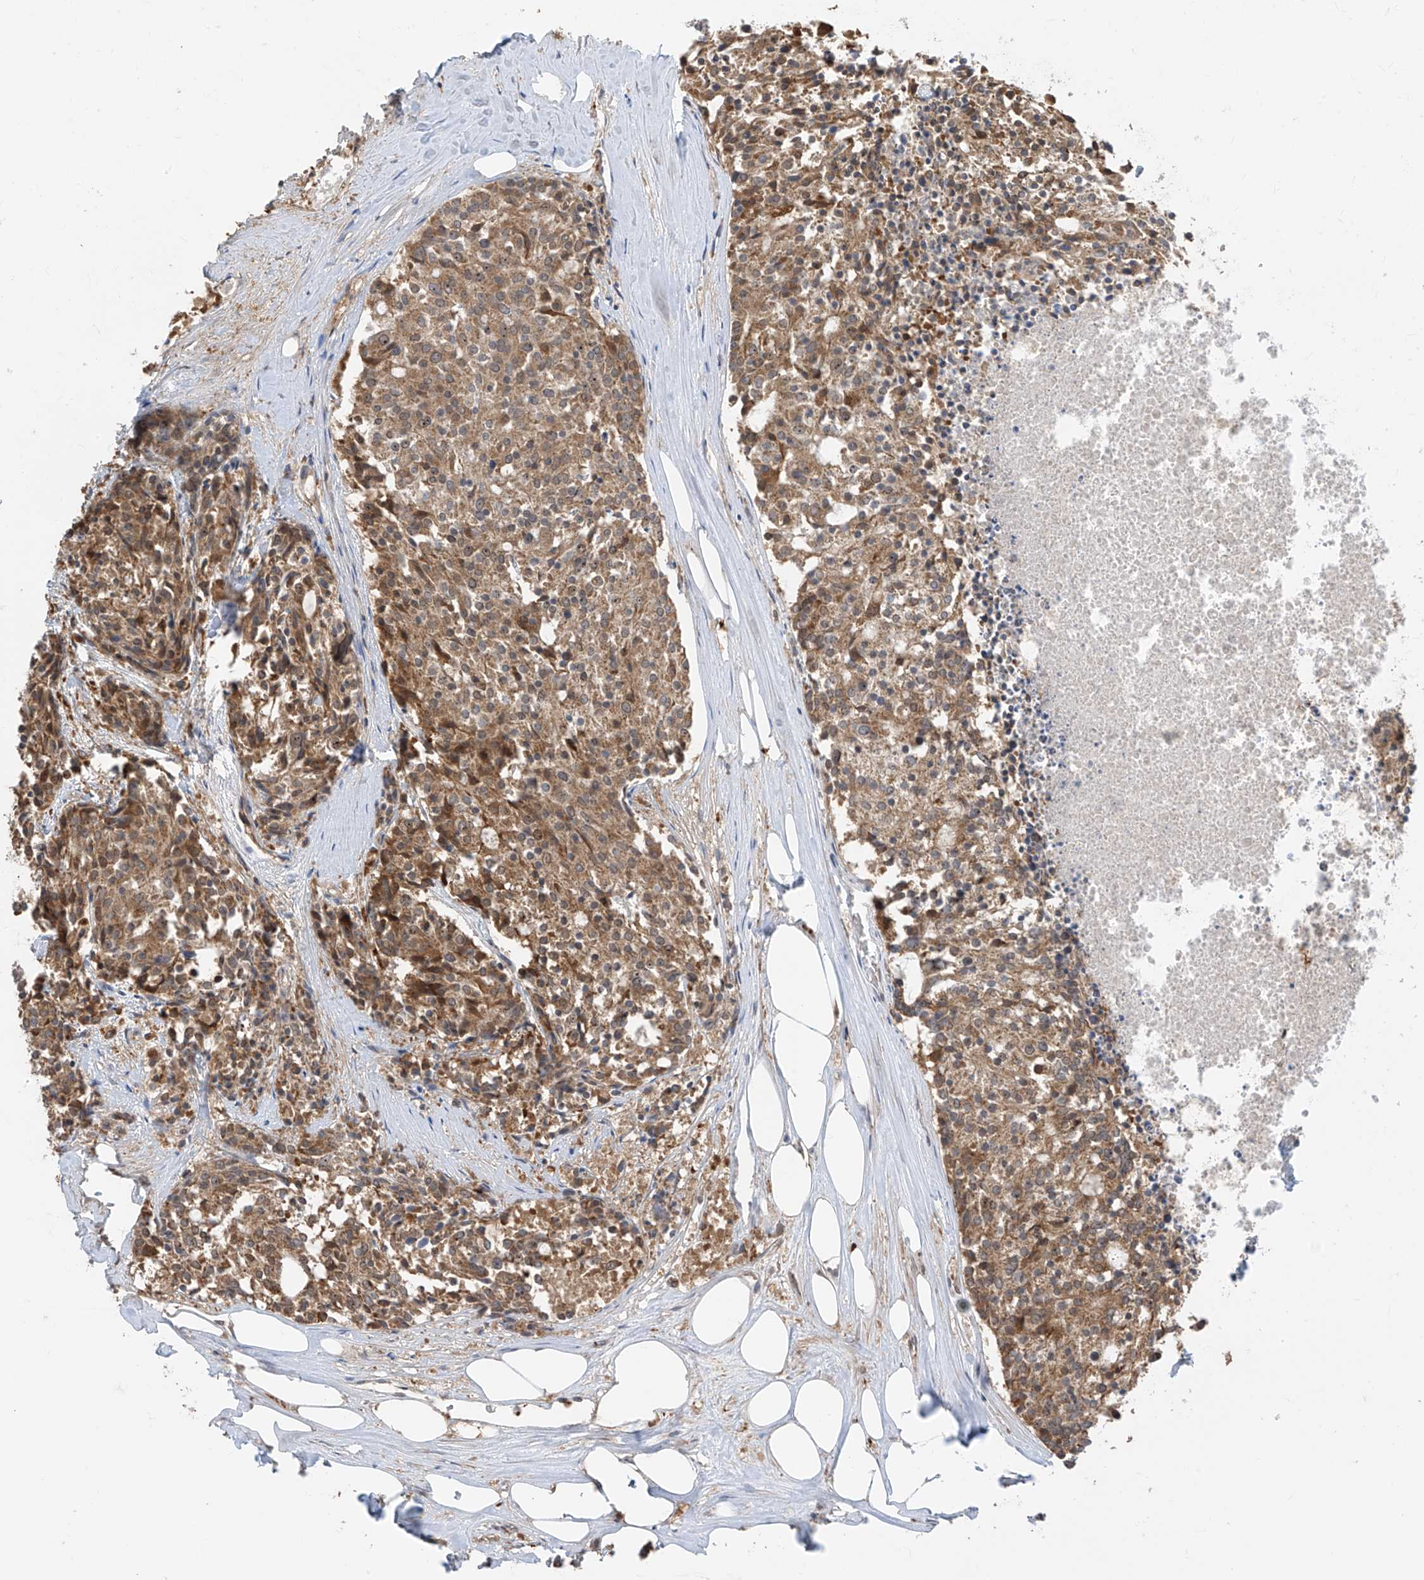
{"staining": {"intensity": "moderate", "quantity": ">75%", "location": "cytoplasmic/membranous"}, "tissue": "carcinoid", "cell_type": "Tumor cells", "image_type": "cancer", "snomed": [{"axis": "morphology", "description": "Carcinoid, malignant, NOS"}, {"axis": "topography", "description": "Pancreas"}], "caption": "The histopathology image reveals a brown stain indicating the presence of a protein in the cytoplasmic/membranous of tumor cells in carcinoid (malignant).", "gene": "TTC38", "patient": {"sex": "female", "age": 54}}